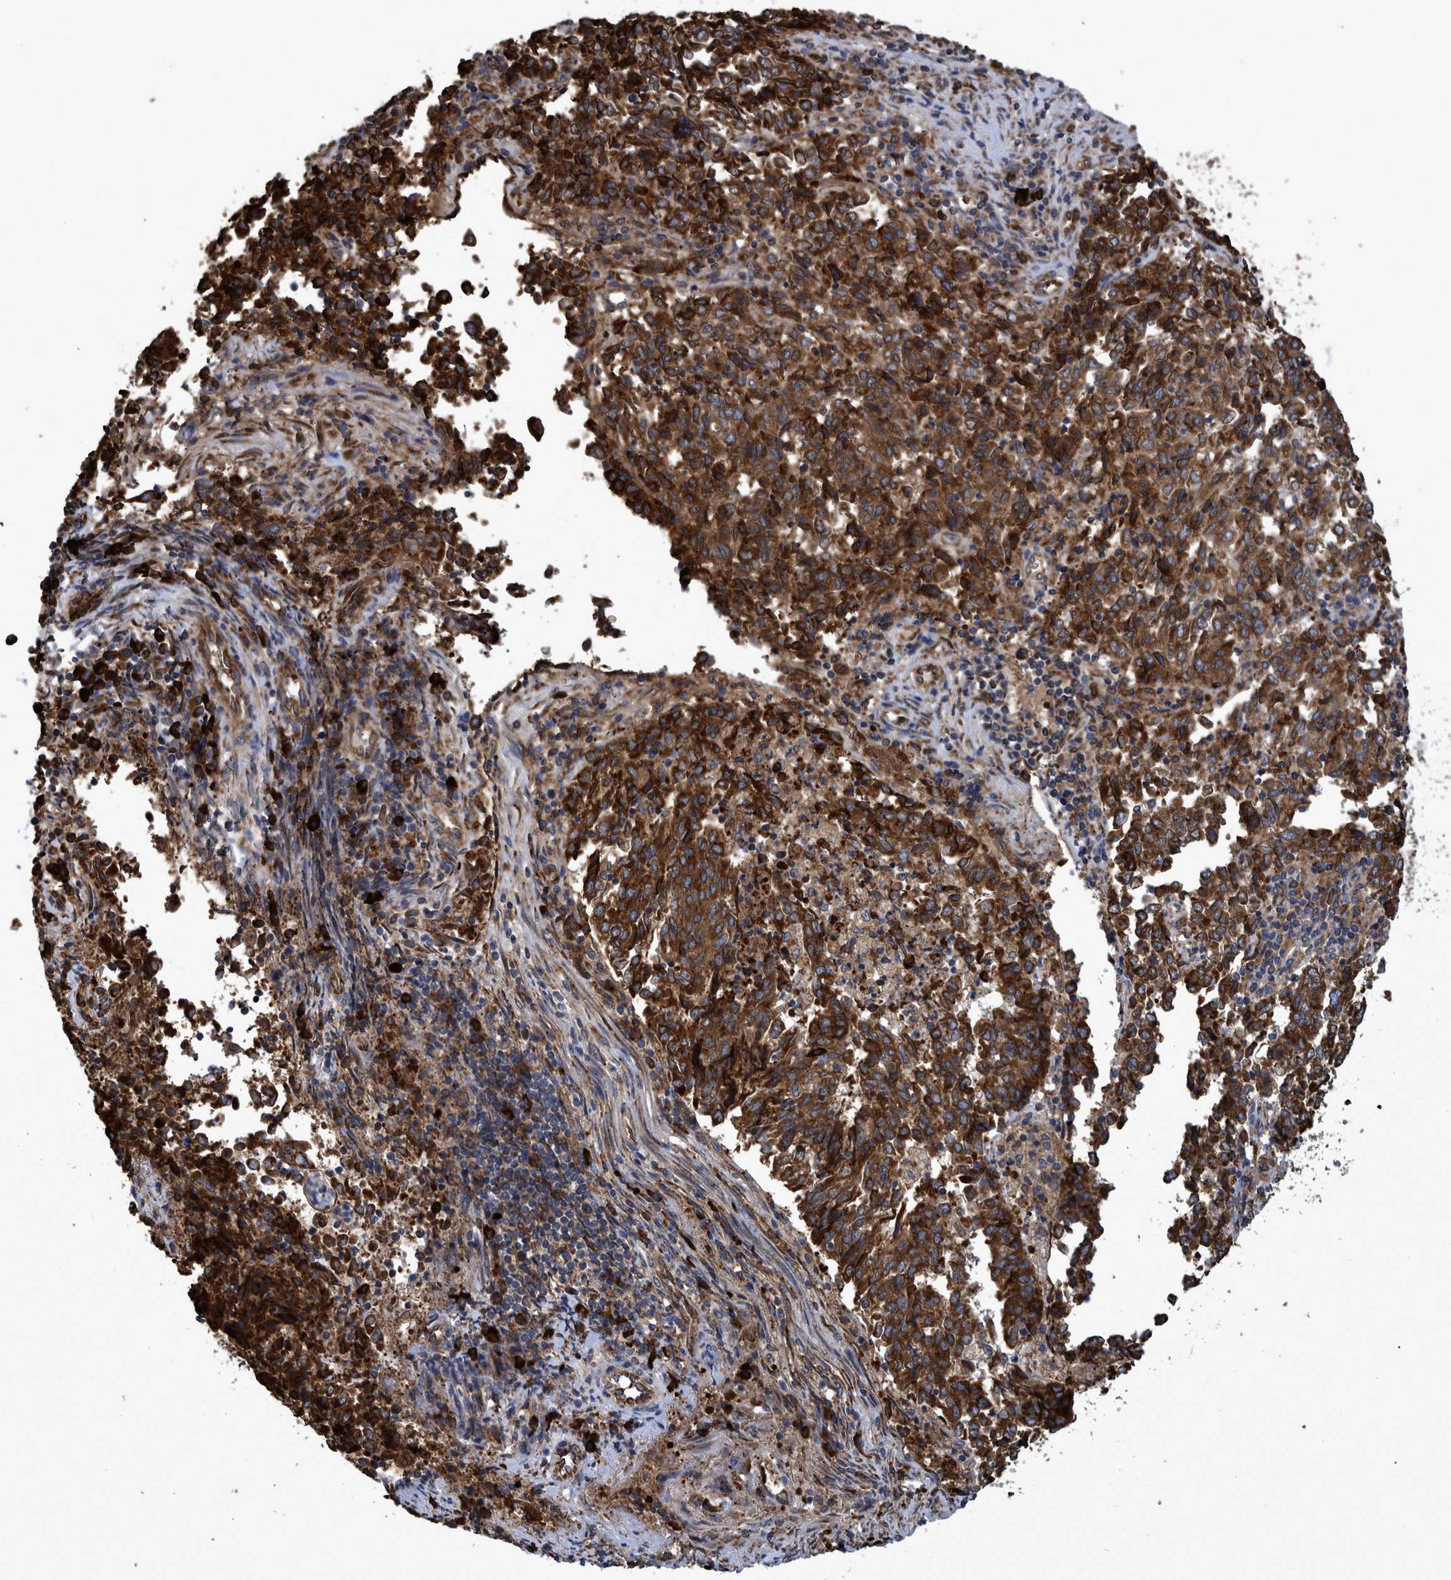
{"staining": {"intensity": "strong", "quantity": ">75%", "location": "cytoplasmic/membranous"}, "tissue": "endometrial cancer", "cell_type": "Tumor cells", "image_type": "cancer", "snomed": [{"axis": "morphology", "description": "Adenocarcinoma, NOS"}, {"axis": "topography", "description": "Endometrium"}], "caption": "Endometrial adenocarcinoma was stained to show a protein in brown. There is high levels of strong cytoplasmic/membranous expression in approximately >75% of tumor cells.", "gene": "SPAG5", "patient": {"sex": "female", "age": 80}}